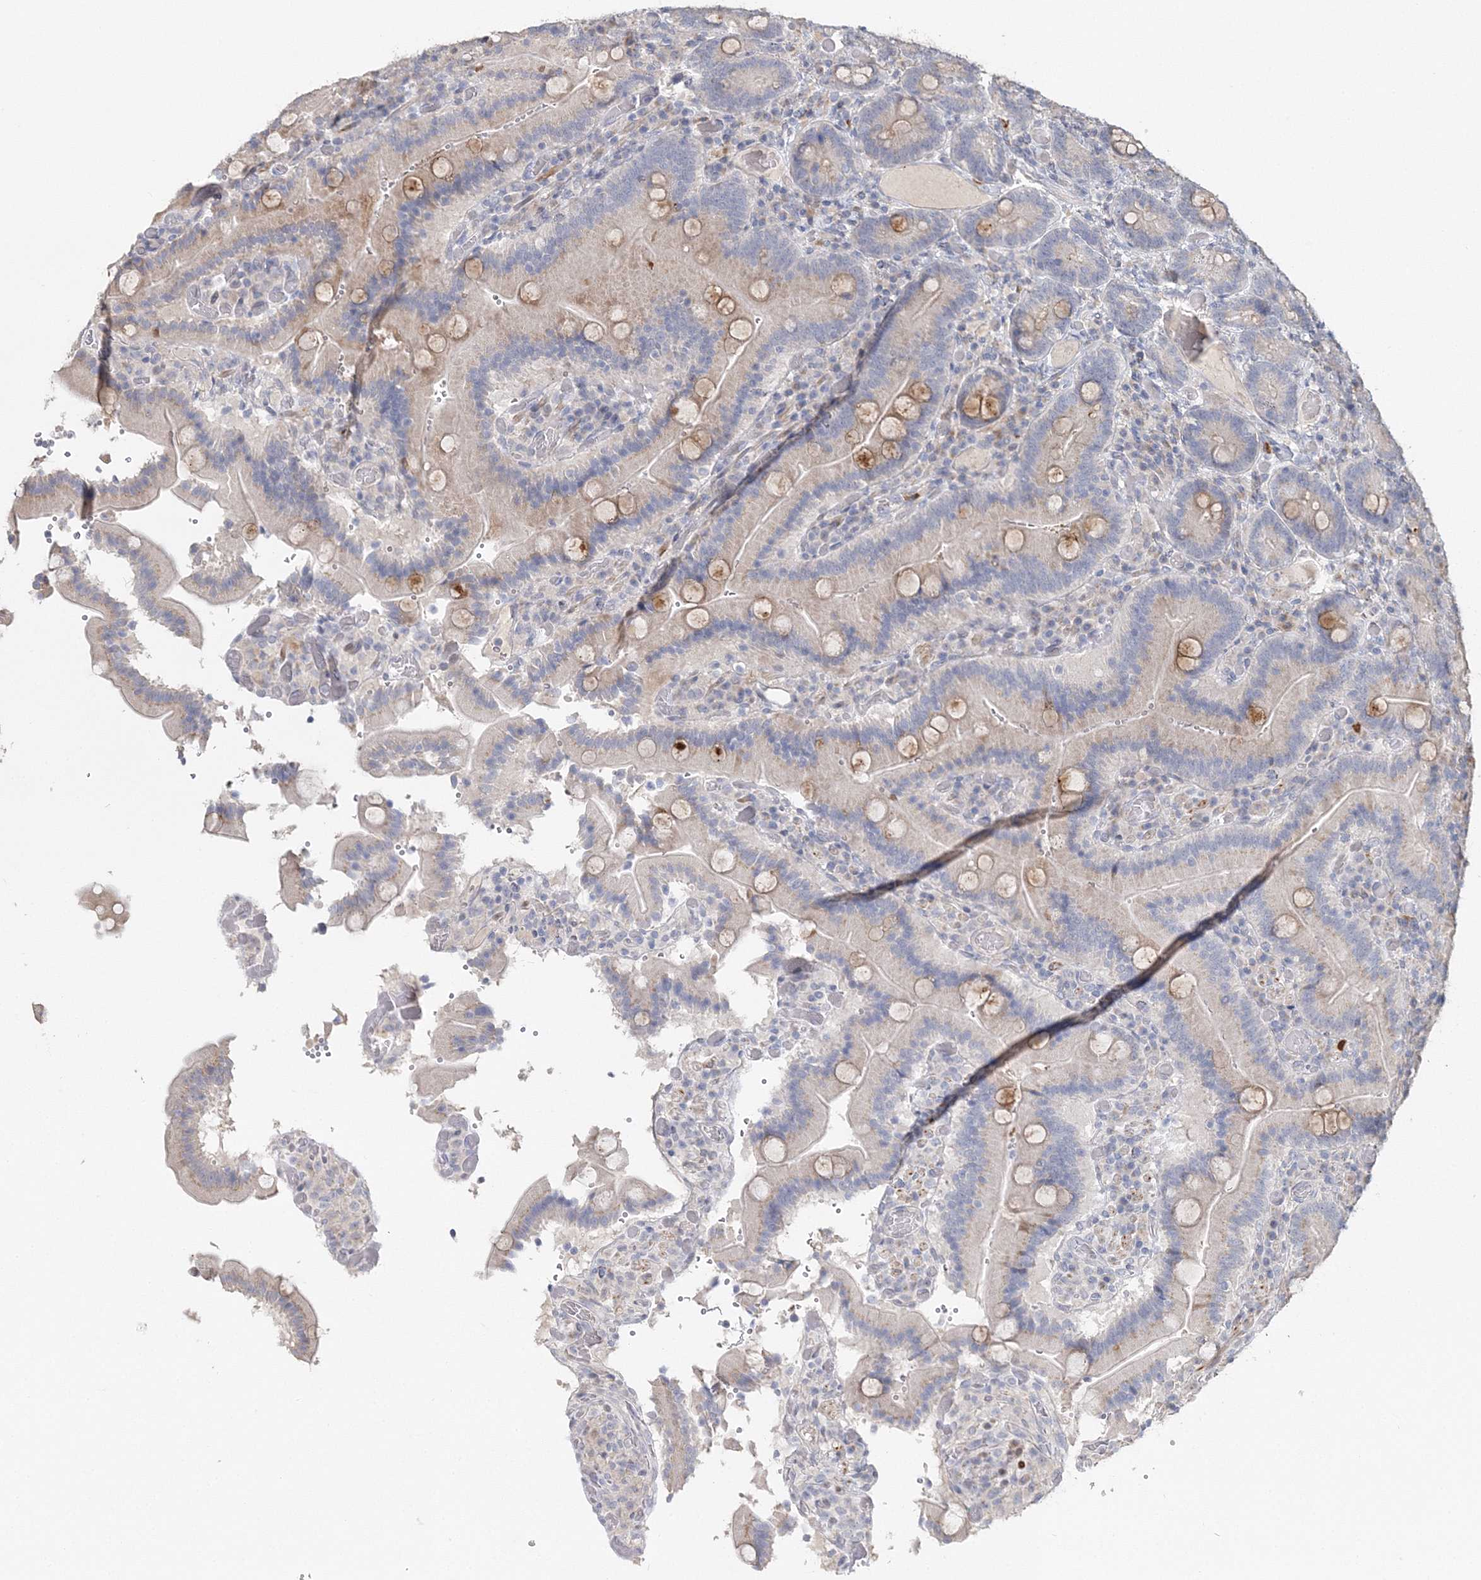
{"staining": {"intensity": "moderate", "quantity": "<25%", "location": "cytoplasmic/membranous"}, "tissue": "duodenum", "cell_type": "Glandular cells", "image_type": "normal", "snomed": [{"axis": "morphology", "description": "Normal tissue, NOS"}, {"axis": "topography", "description": "Duodenum"}], "caption": "Immunohistochemistry (IHC) staining of normal duodenum, which shows low levels of moderate cytoplasmic/membranous expression in about <25% of glandular cells indicating moderate cytoplasmic/membranous protein expression. The staining was performed using DAB (3,3'-diaminobenzidine) (brown) for protein detection and nuclei were counterstained in hematoxylin (blue).", "gene": "GJB5", "patient": {"sex": "female", "age": 62}}